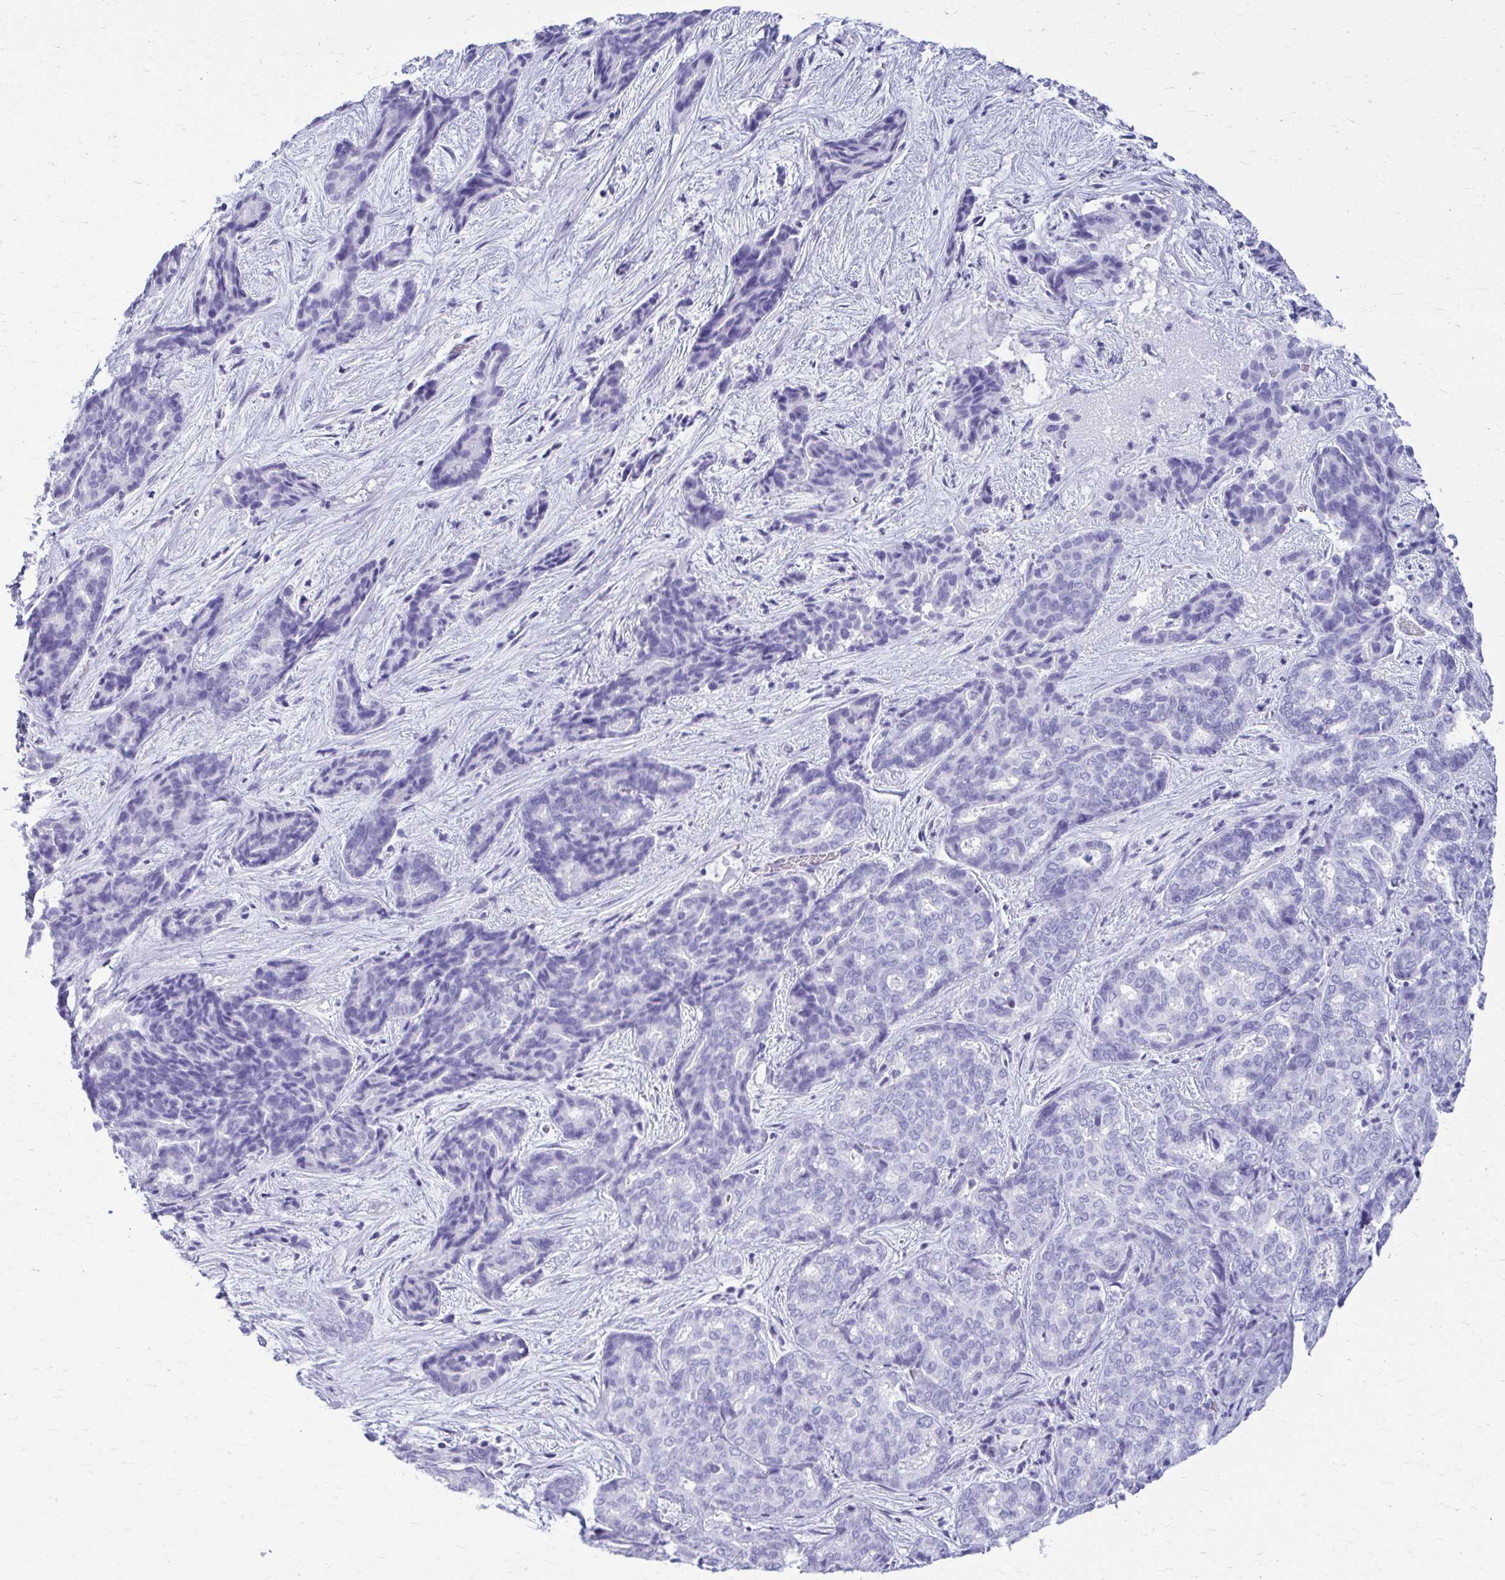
{"staining": {"intensity": "negative", "quantity": "none", "location": "none"}, "tissue": "liver cancer", "cell_type": "Tumor cells", "image_type": "cancer", "snomed": [{"axis": "morphology", "description": "Cholangiocarcinoma"}, {"axis": "topography", "description": "Liver"}], "caption": "Cholangiocarcinoma (liver) stained for a protein using immunohistochemistry demonstrates no expression tumor cells.", "gene": "ATP4B", "patient": {"sex": "female", "age": 64}}